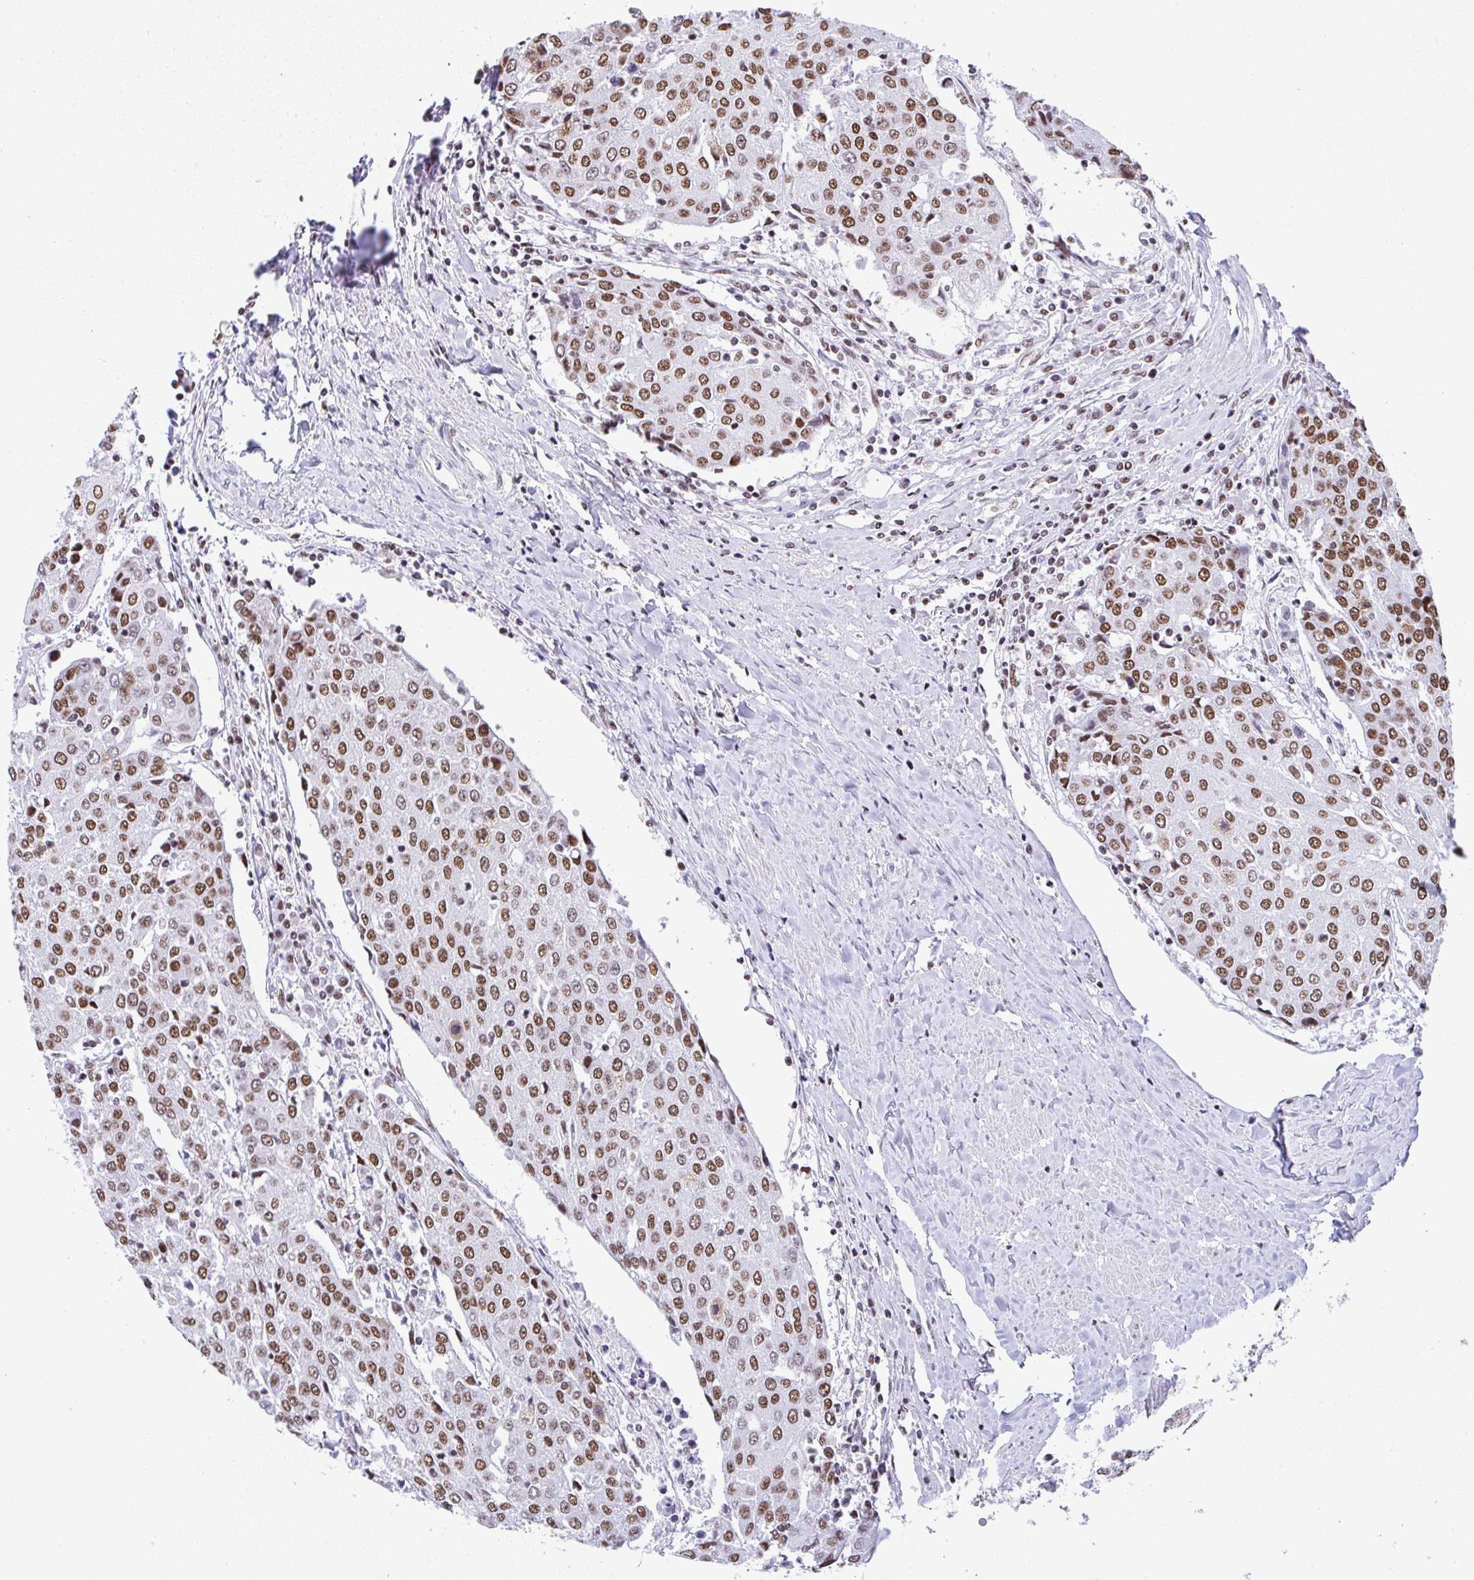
{"staining": {"intensity": "moderate", "quantity": ">75%", "location": "nuclear"}, "tissue": "urothelial cancer", "cell_type": "Tumor cells", "image_type": "cancer", "snomed": [{"axis": "morphology", "description": "Urothelial carcinoma, High grade"}, {"axis": "topography", "description": "Urinary bladder"}], "caption": "Moderate nuclear protein positivity is appreciated in about >75% of tumor cells in high-grade urothelial carcinoma.", "gene": "DDX52", "patient": {"sex": "female", "age": 85}}